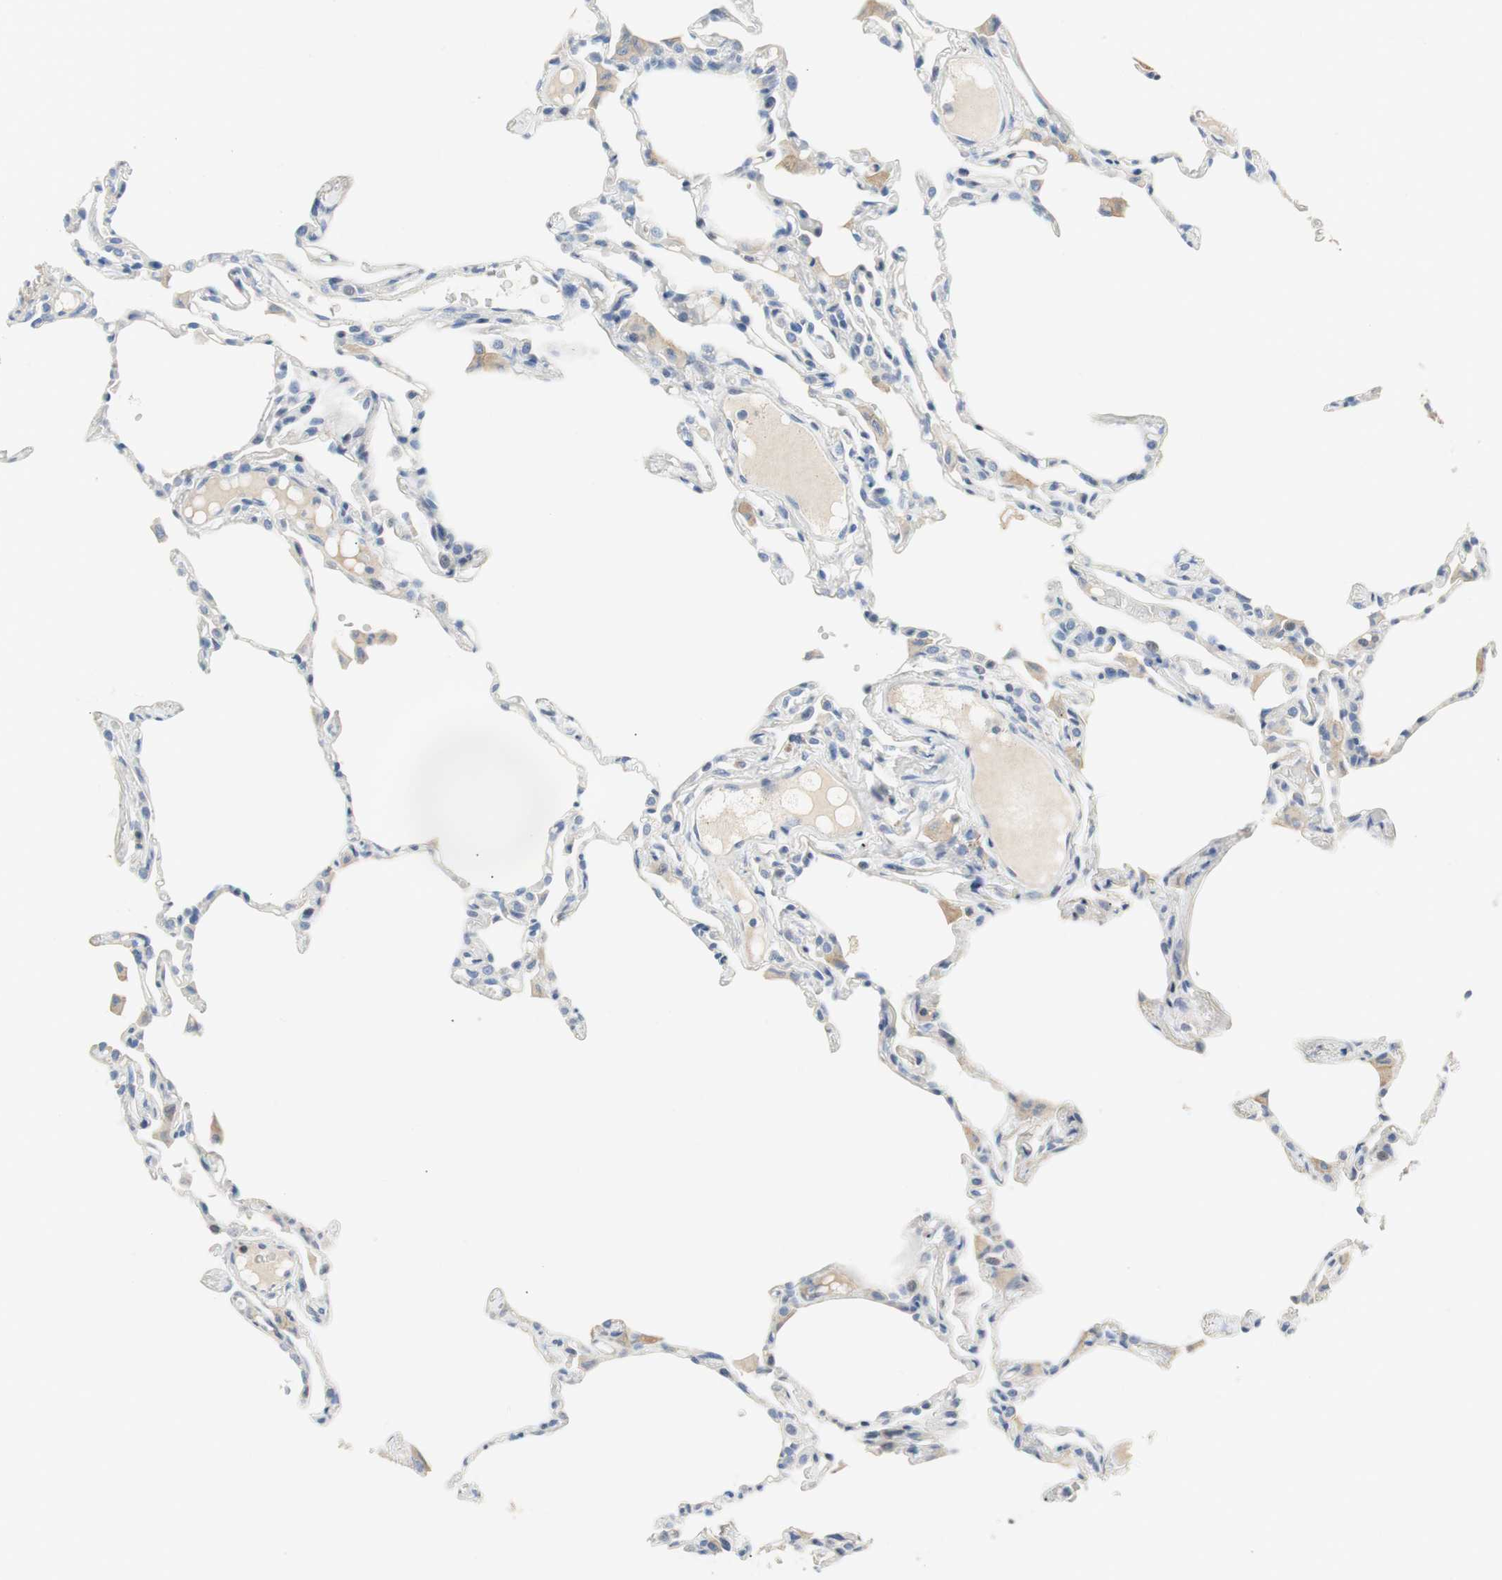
{"staining": {"intensity": "negative", "quantity": "none", "location": "none"}, "tissue": "lung", "cell_type": "Alveolar cells", "image_type": "normal", "snomed": [{"axis": "morphology", "description": "Normal tissue, NOS"}, {"axis": "topography", "description": "Lung"}], "caption": "A histopathology image of lung stained for a protein displays no brown staining in alveolar cells. The staining was performed using DAB to visualize the protein expression in brown, while the nuclei were stained in blue with hematoxylin (Magnification: 20x).", "gene": "CCM2L", "patient": {"sex": "female", "age": 49}}